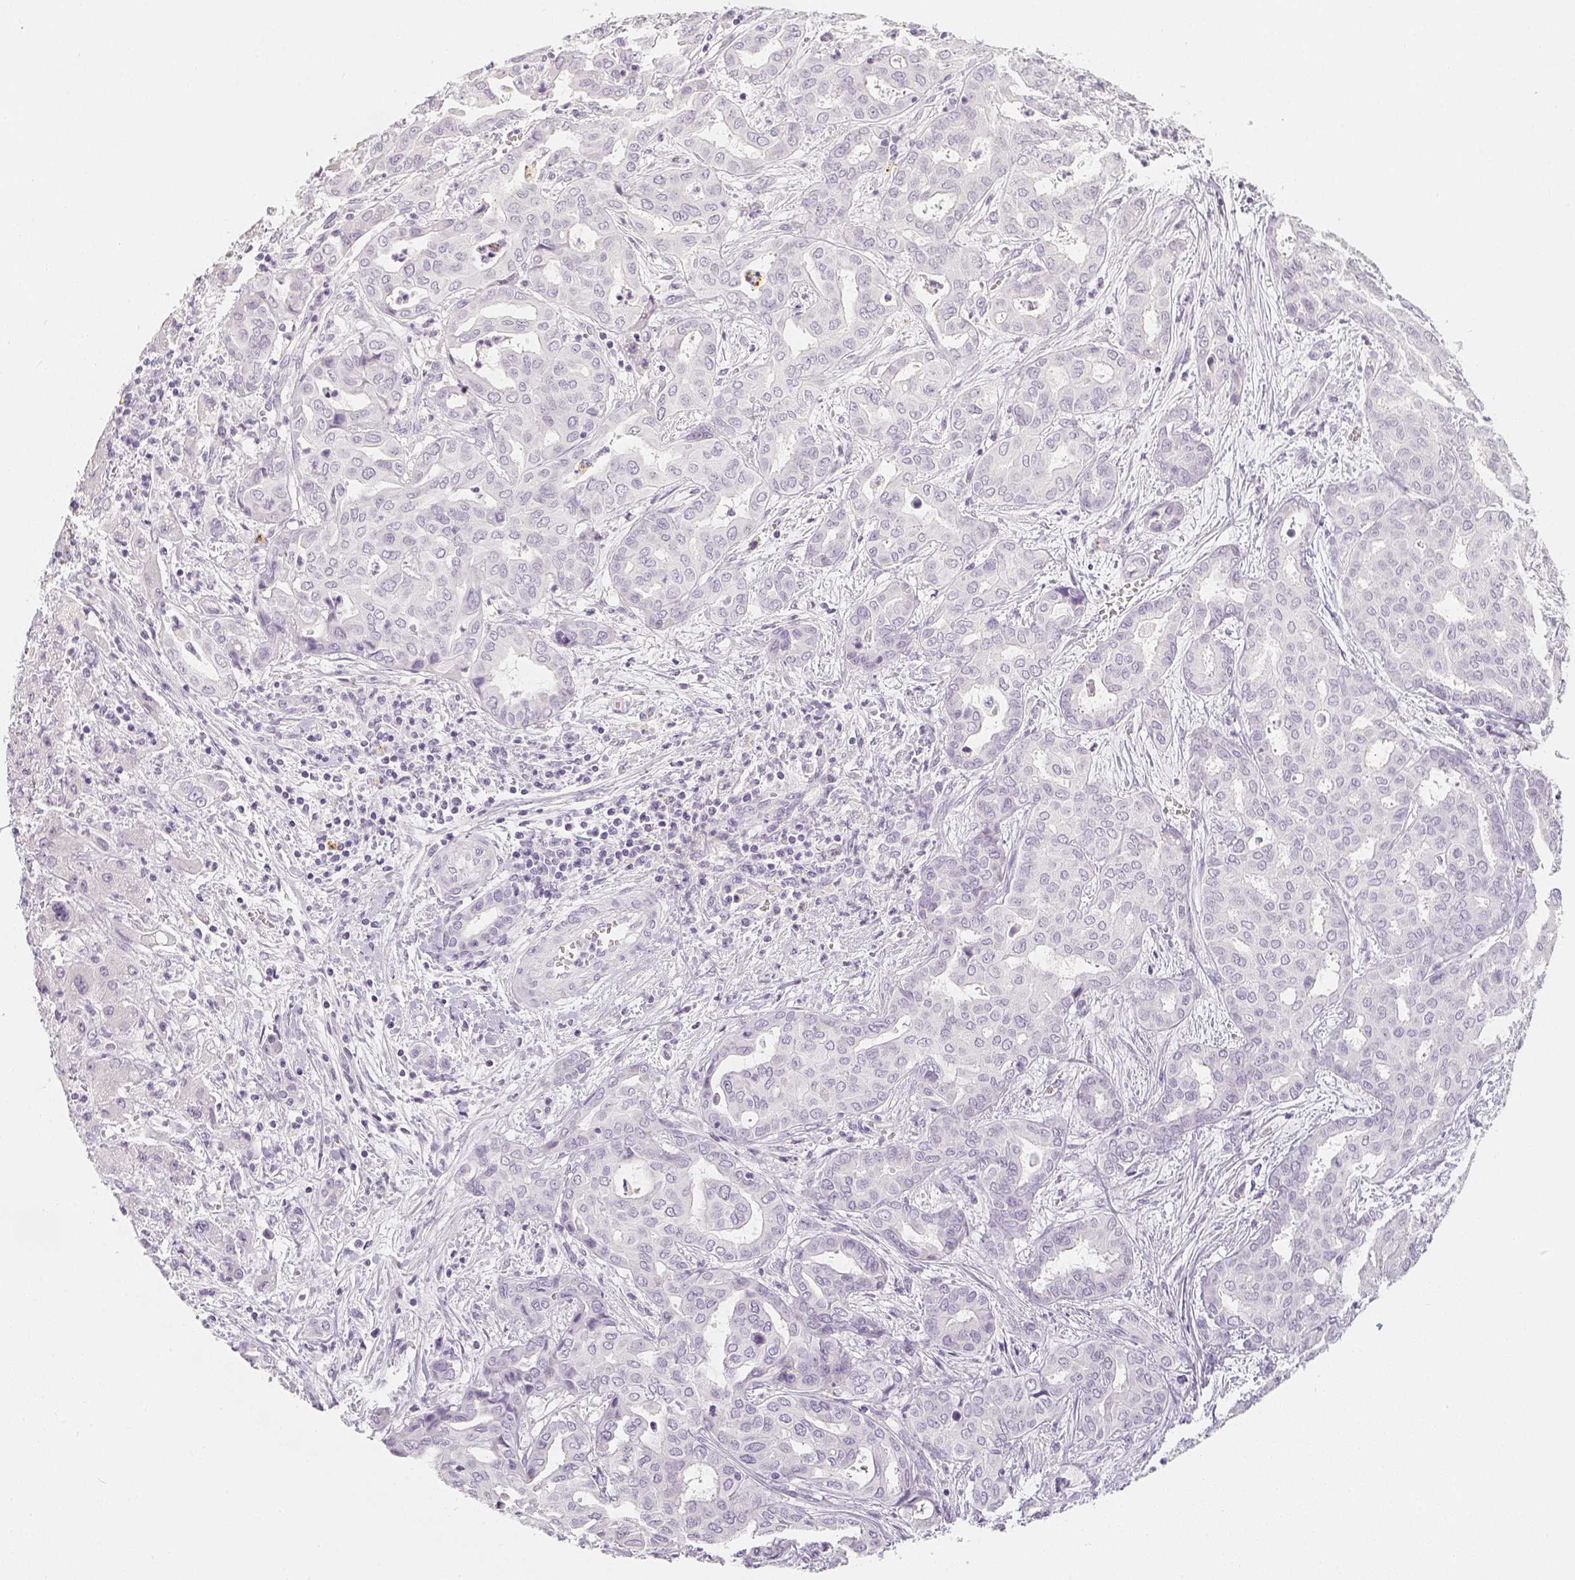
{"staining": {"intensity": "negative", "quantity": "none", "location": "none"}, "tissue": "liver cancer", "cell_type": "Tumor cells", "image_type": "cancer", "snomed": [{"axis": "morphology", "description": "Cholangiocarcinoma"}, {"axis": "topography", "description": "Liver"}], "caption": "Immunohistochemistry image of neoplastic tissue: liver cancer (cholangiocarcinoma) stained with DAB demonstrates no significant protein expression in tumor cells.", "gene": "SLC18A1", "patient": {"sex": "female", "age": 64}}